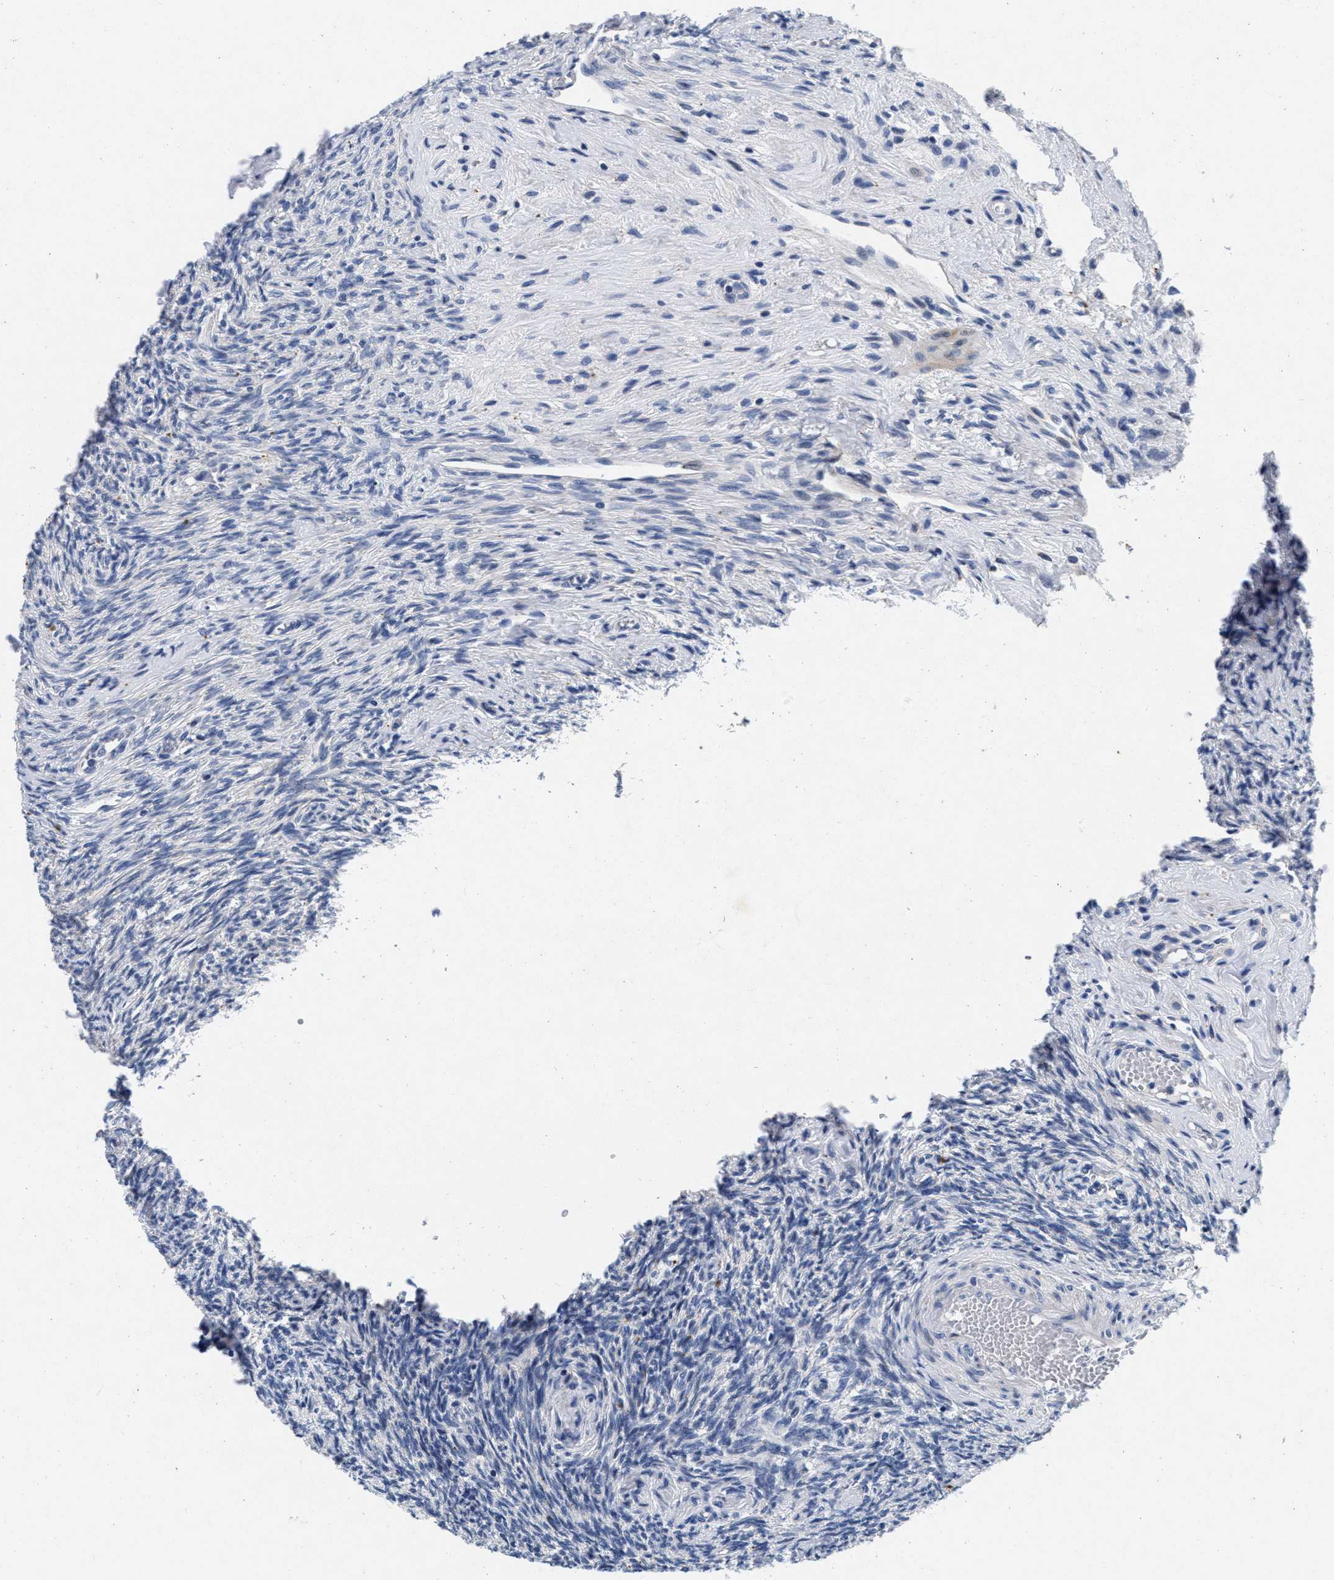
{"staining": {"intensity": "weak", "quantity": ">75%", "location": "cytoplasmic/membranous"}, "tissue": "ovary", "cell_type": "Follicle cells", "image_type": "normal", "snomed": [{"axis": "morphology", "description": "Normal tissue, NOS"}, {"axis": "topography", "description": "Ovary"}], "caption": "Follicle cells reveal low levels of weak cytoplasmic/membranous expression in approximately >75% of cells in normal ovary. The protein is stained brown, and the nuclei are stained in blue (DAB (3,3'-diaminobenzidine) IHC with brightfield microscopy, high magnification).", "gene": "LAD1", "patient": {"sex": "female", "age": 41}}